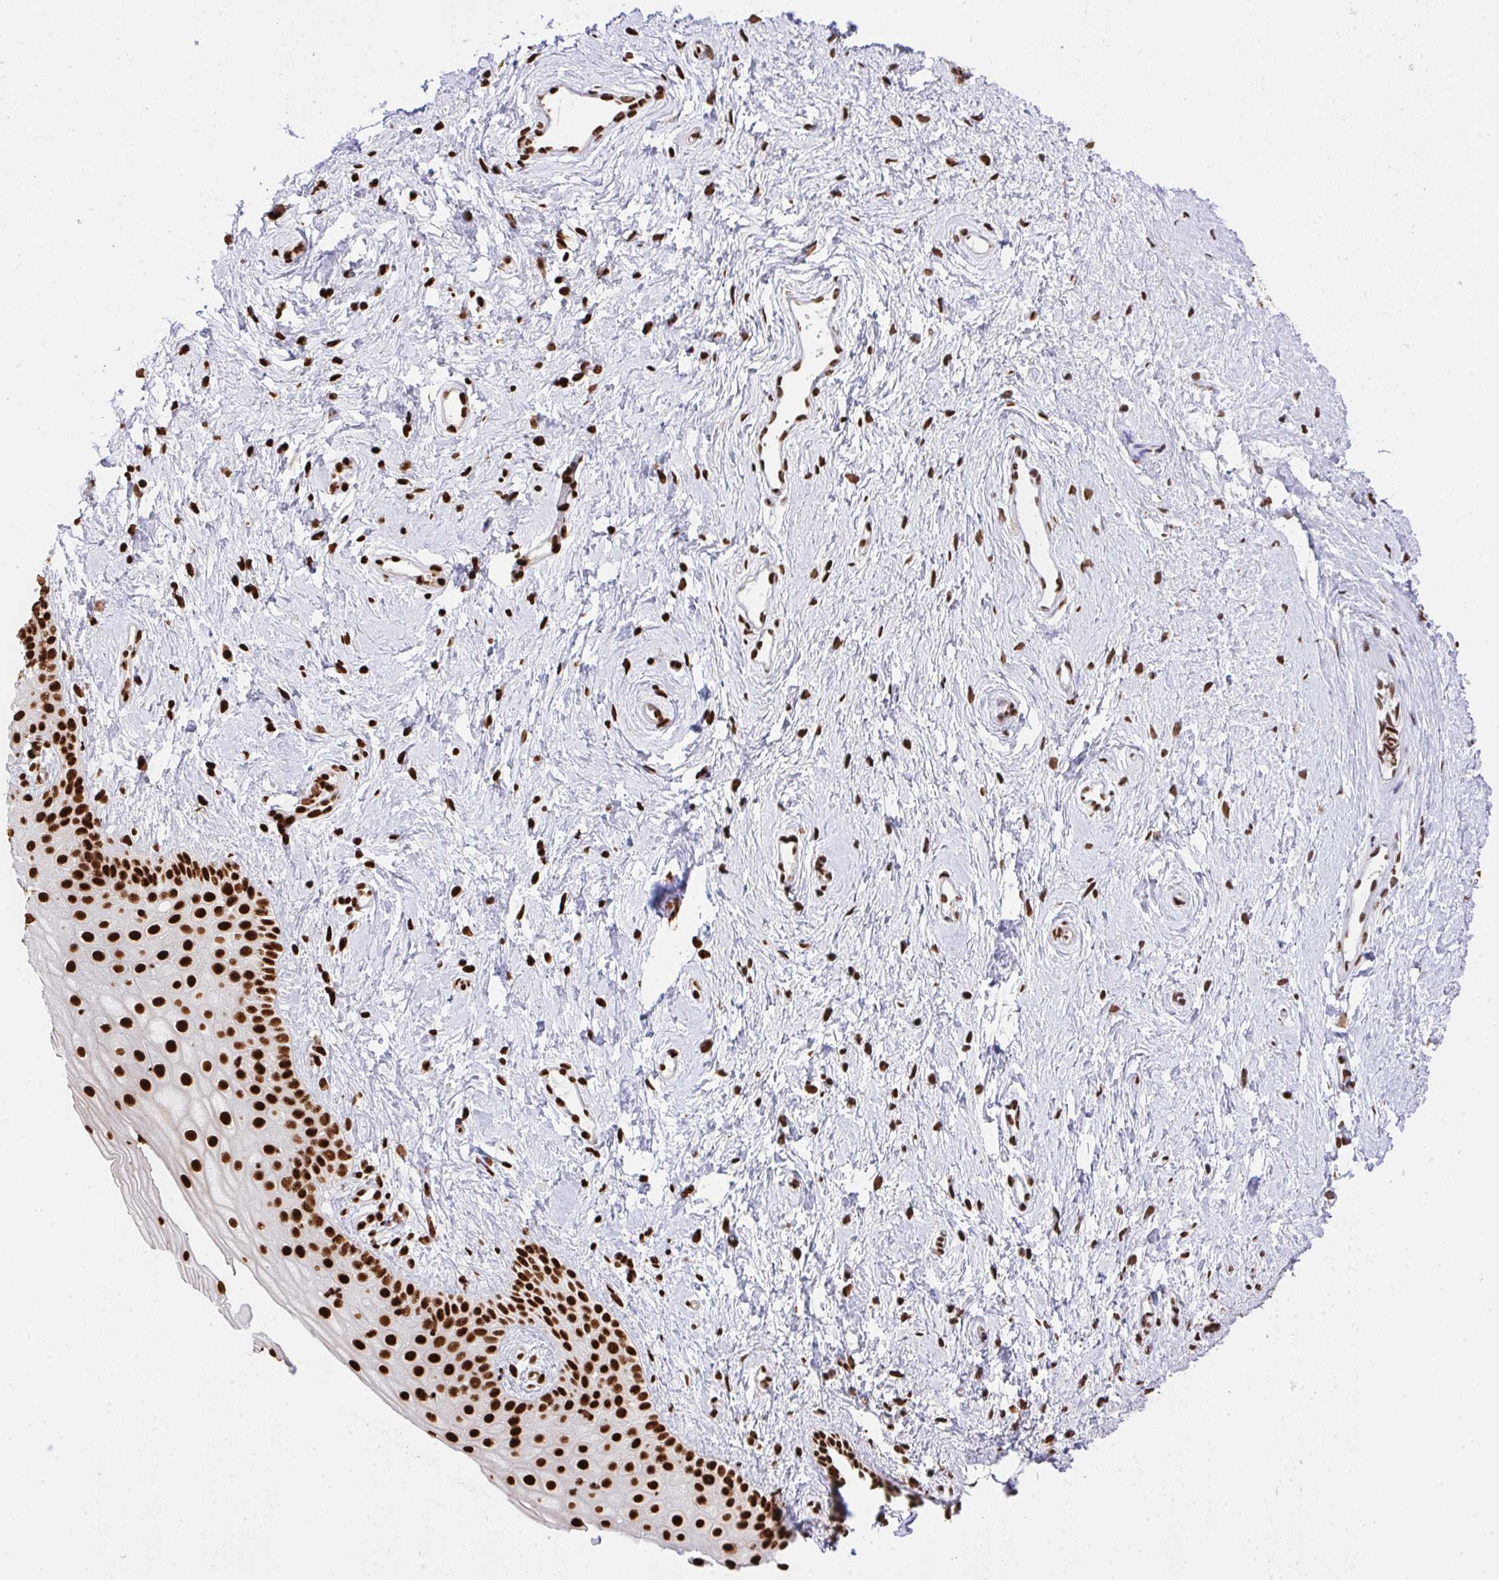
{"staining": {"intensity": "strong", "quantity": ">75%", "location": "nuclear"}, "tissue": "vagina", "cell_type": "Squamous epithelial cells", "image_type": "normal", "snomed": [{"axis": "morphology", "description": "Normal tissue, NOS"}, {"axis": "topography", "description": "Vagina"}], "caption": "IHC of unremarkable vagina displays high levels of strong nuclear positivity in approximately >75% of squamous epithelial cells.", "gene": "HNRNPL", "patient": {"sex": "female", "age": 38}}